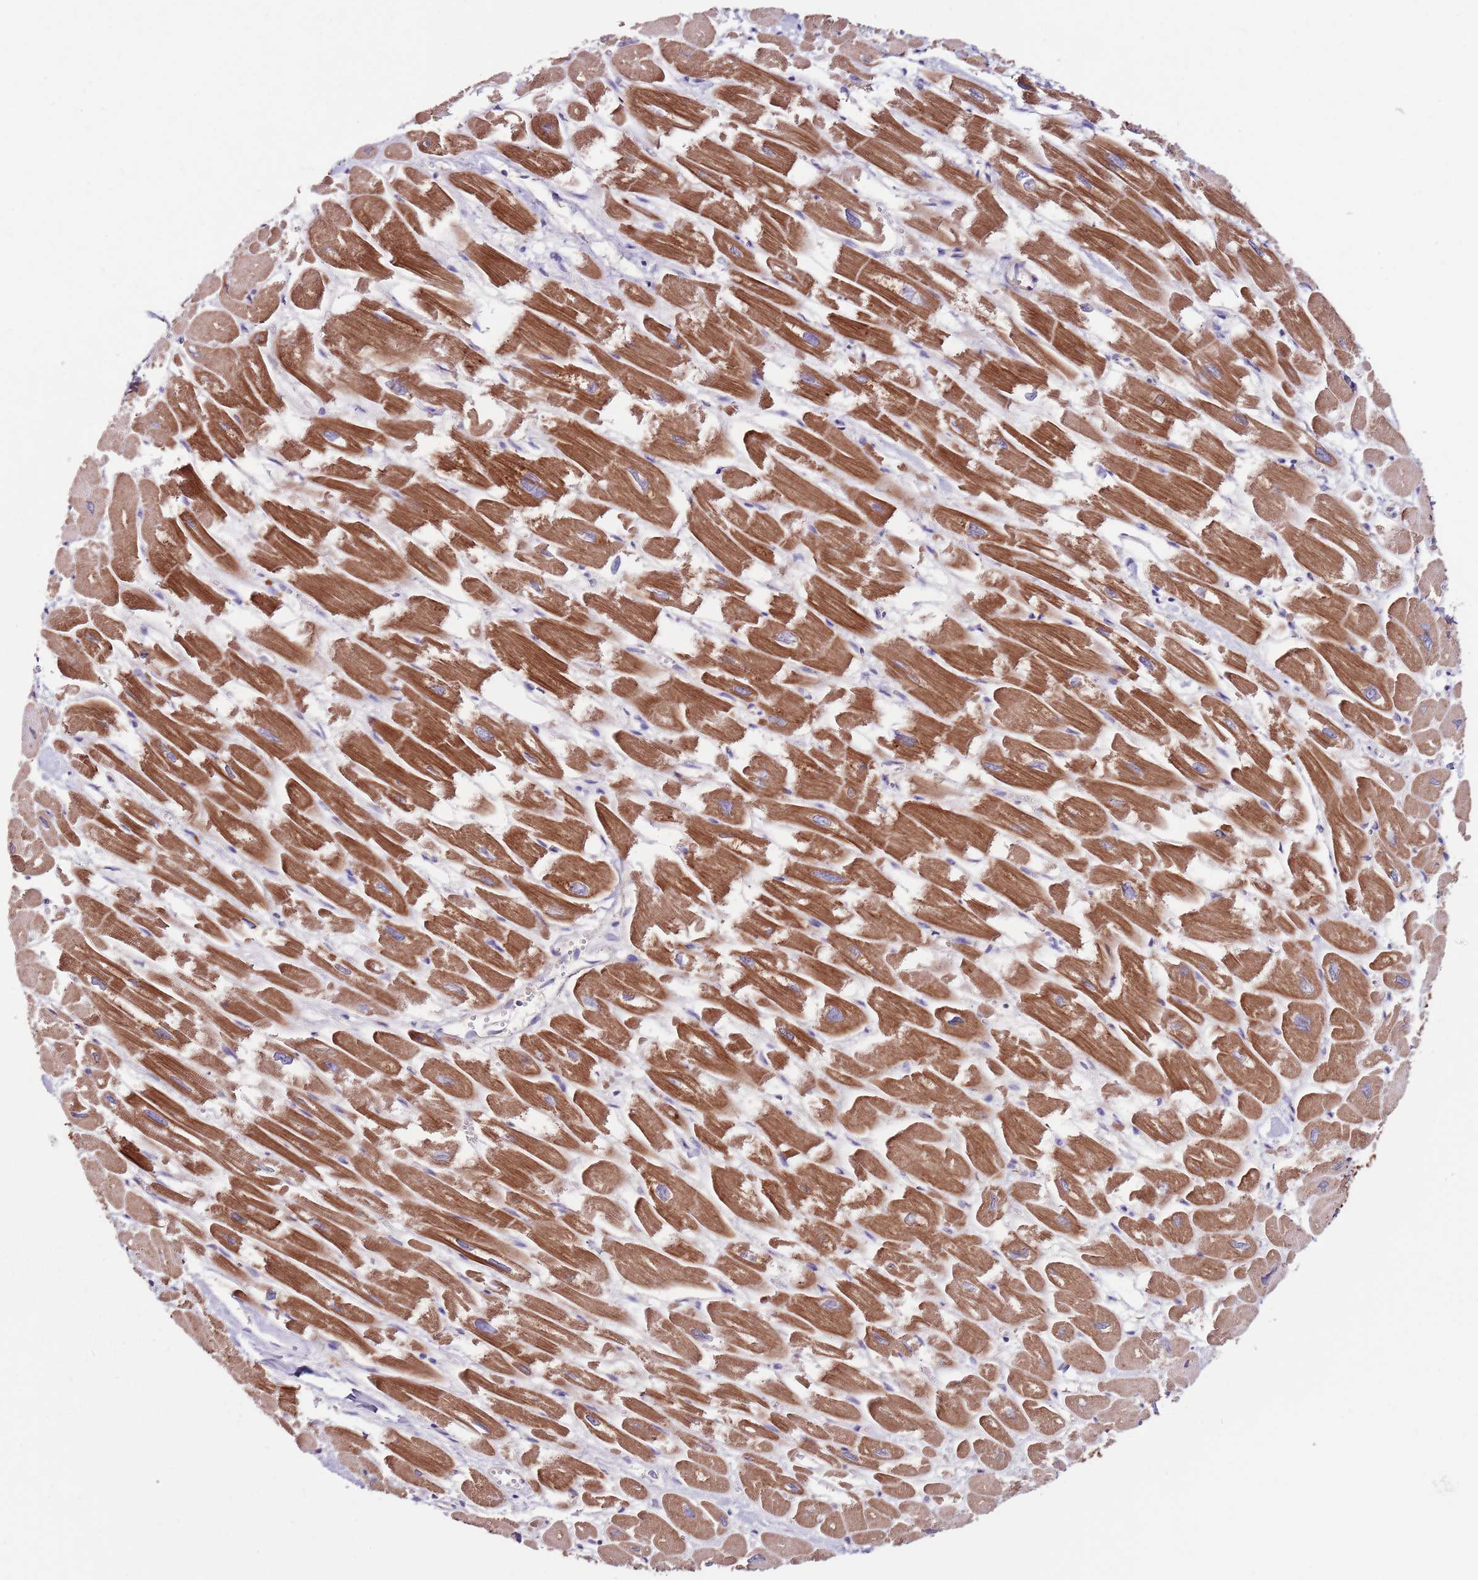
{"staining": {"intensity": "moderate", "quantity": ">75%", "location": "cytoplasmic/membranous"}, "tissue": "heart muscle", "cell_type": "Cardiomyocytes", "image_type": "normal", "snomed": [{"axis": "morphology", "description": "Normal tissue, NOS"}, {"axis": "topography", "description": "Heart"}], "caption": "Immunohistochemistry (DAB) staining of benign human heart muscle reveals moderate cytoplasmic/membranous protein positivity in about >75% of cardiomyocytes.", "gene": "SMG1", "patient": {"sex": "male", "age": 54}}